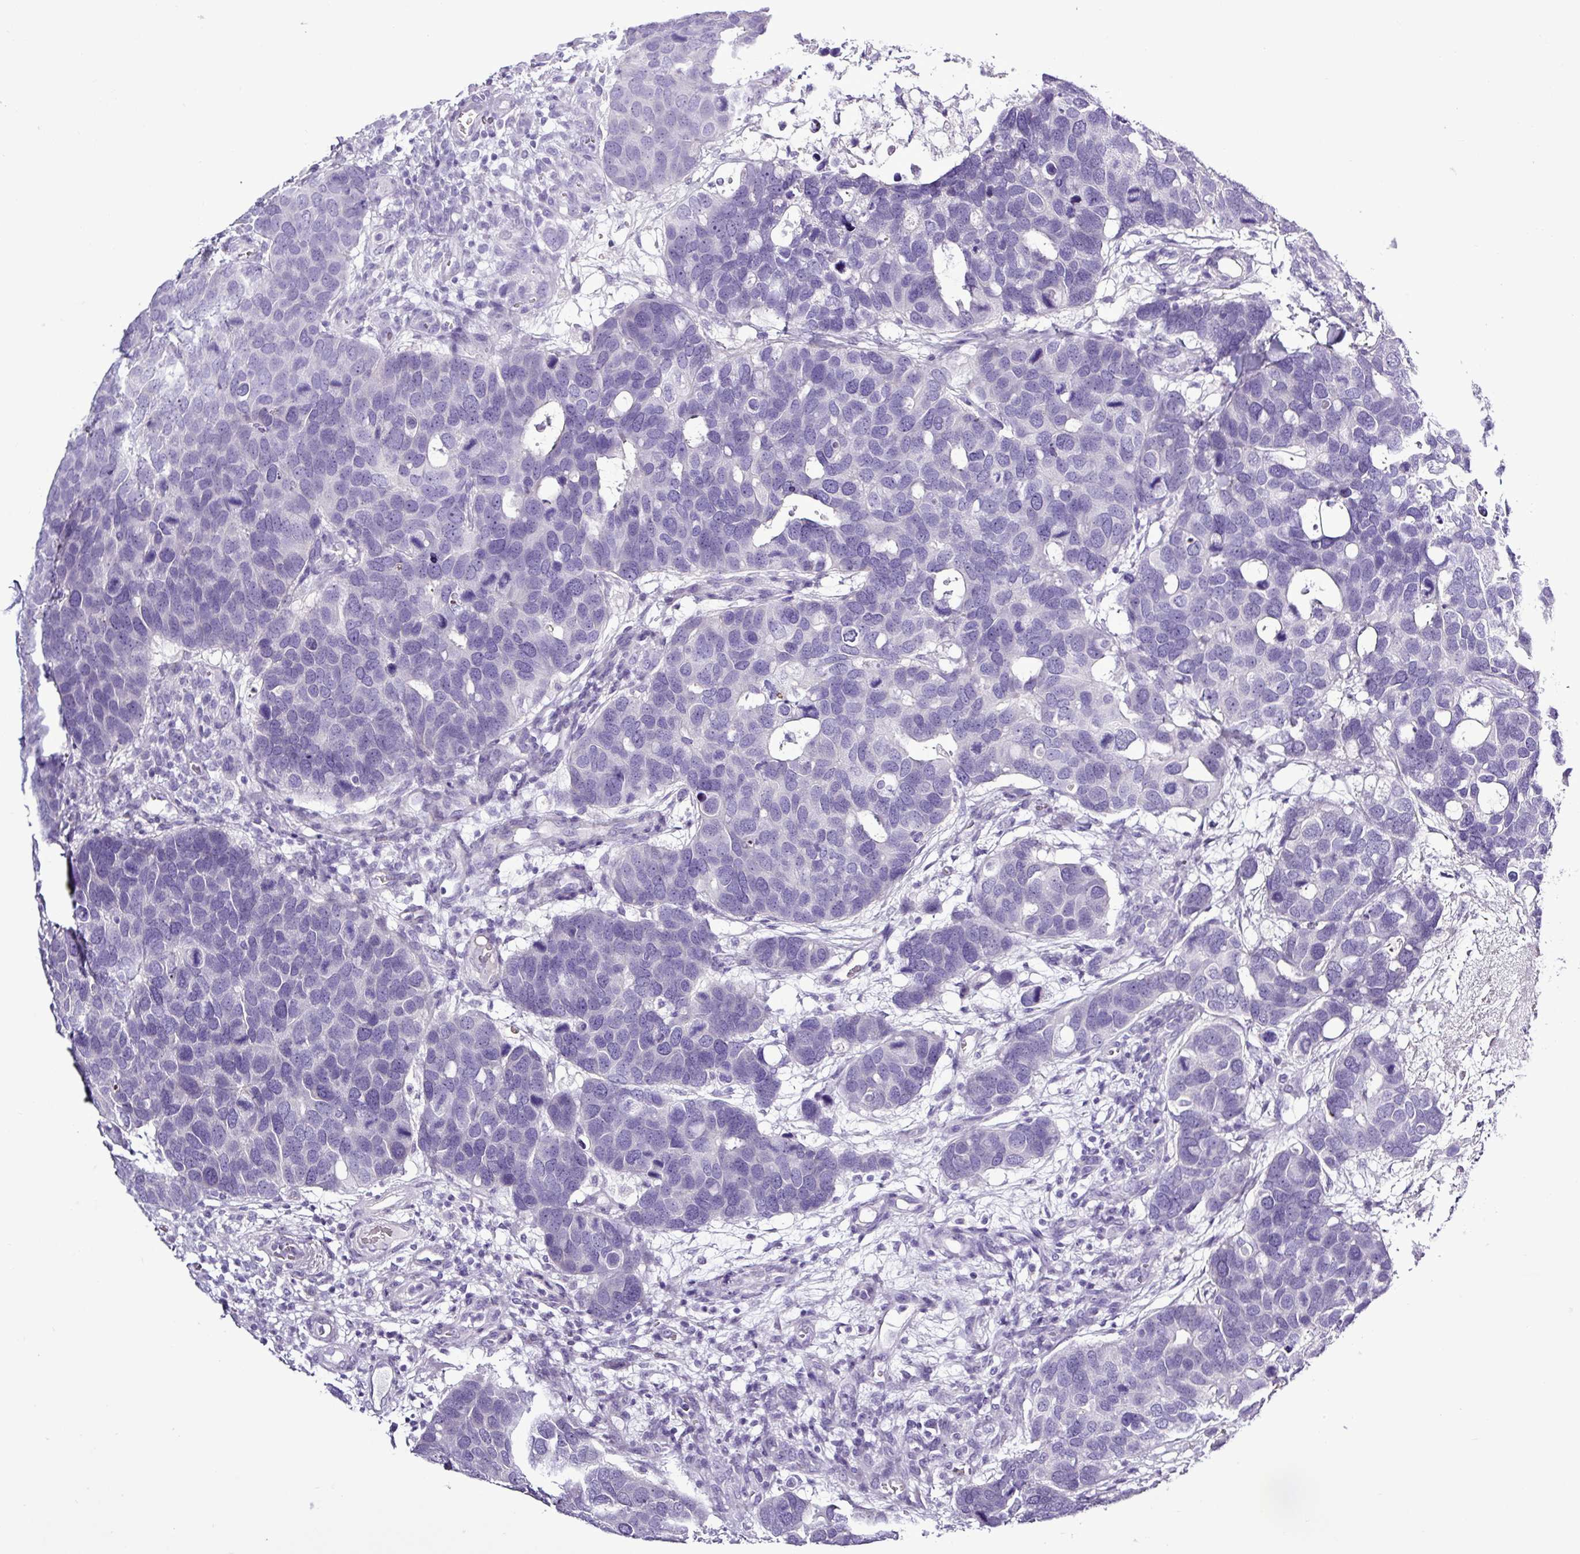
{"staining": {"intensity": "negative", "quantity": "none", "location": "none"}, "tissue": "breast cancer", "cell_type": "Tumor cells", "image_type": "cancer", "snomed": [{"axis": "morphology", "description": "Duct carcinoma"}, {"axis": "topography", "description": "Breast"}], "caption": "Immunohistochemistry (IHC) of breast intraductal carcinoma displays no positivity in tumor cells.", "gene": "ALDH3A1", "patient": {"sex": "female", "age": 83}}